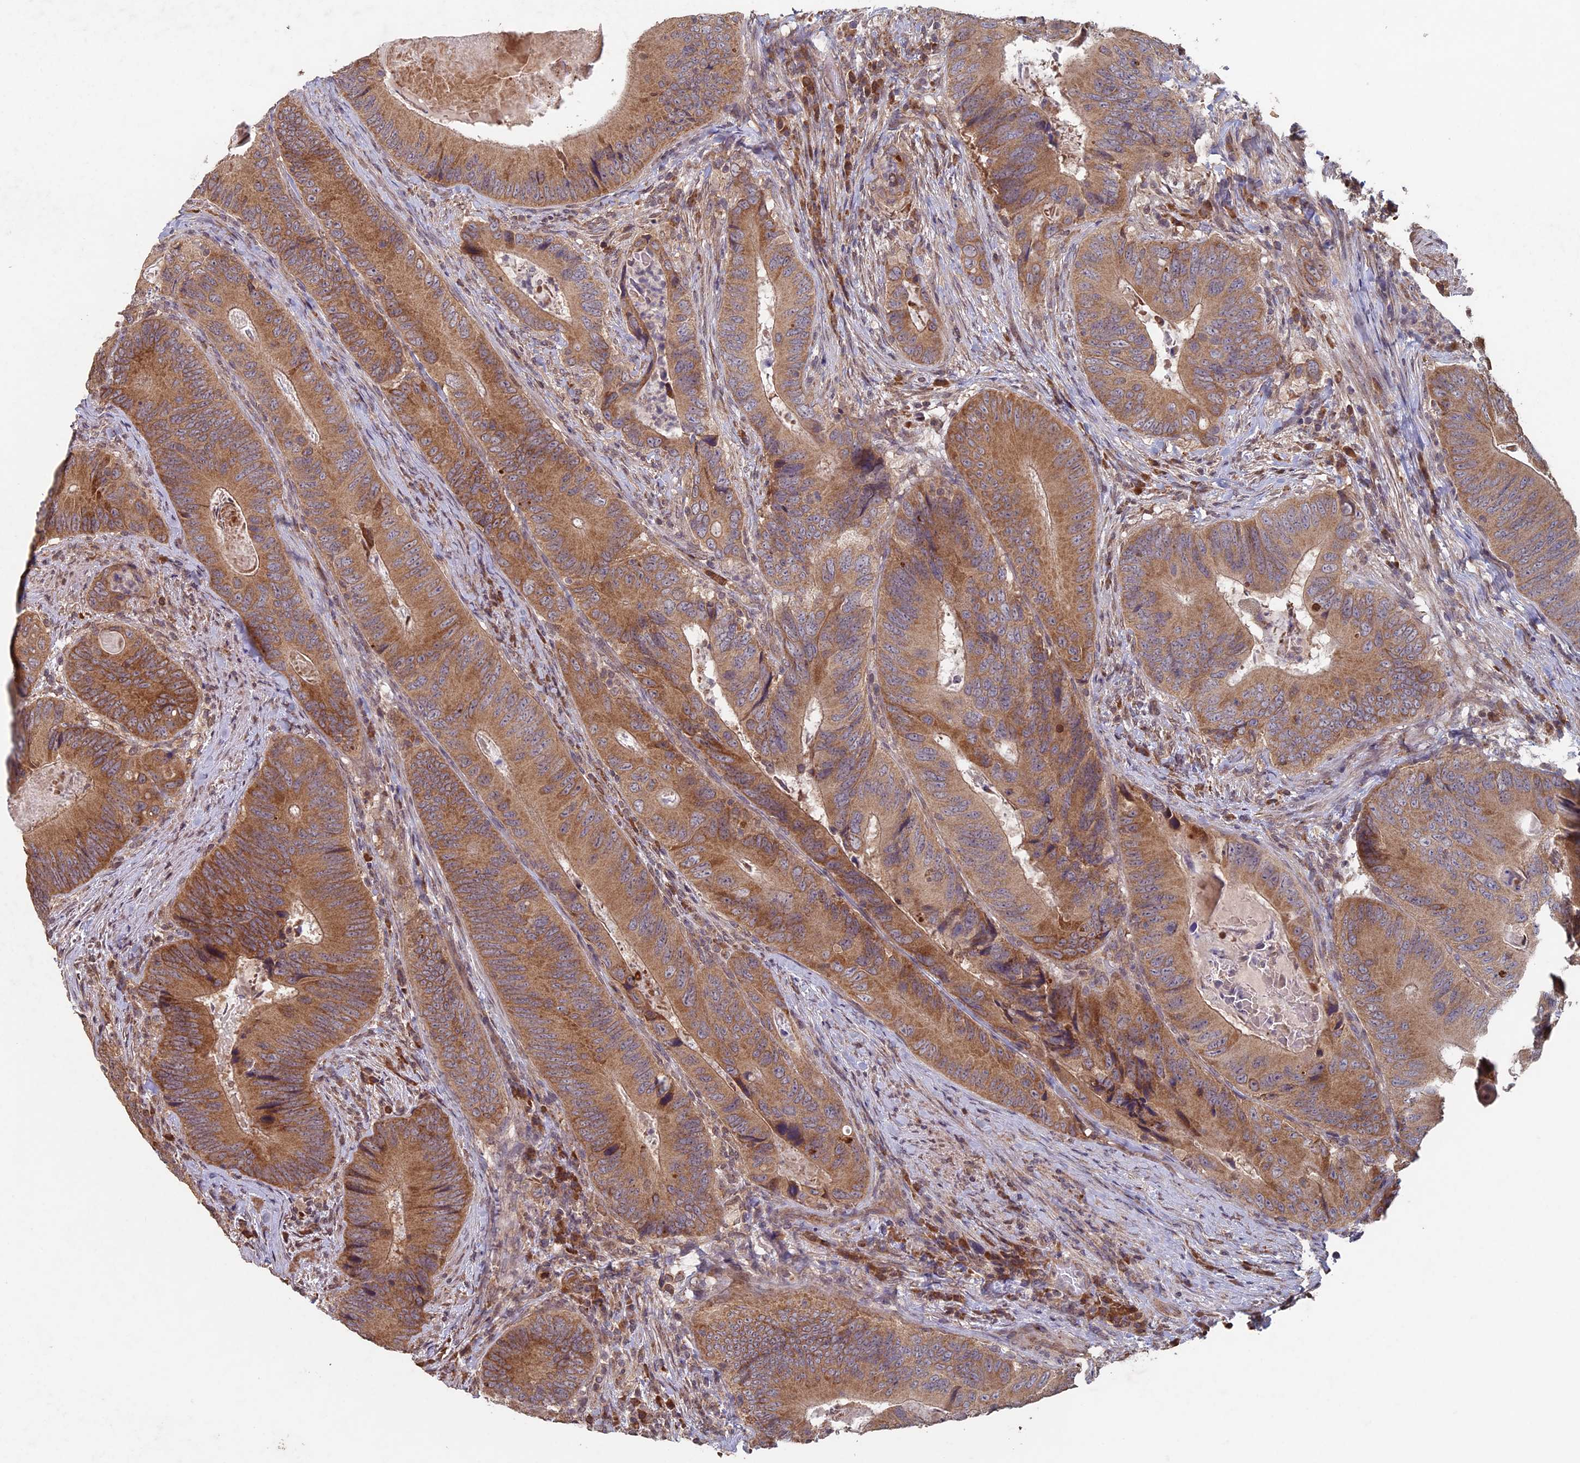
{"staining": {"intensity": "moderate", "quantity": ">75%", "location": "cytoplasmic/membranous"}, "tissue": "colorectal cancer", "cell_type": "Tumor cells", "image_type": "cancer", "snomed": [{"axis": "morphology", "description": "Adenocarcinoma, NOS"}, {"axis": "topography", "description": "Colon"}], "caption": "IHC (DAB) staining of human colorectal cancer (adenocarcinoma) reveals moderate cytoplasmic/membranous protein positivity in about >75% of tumor cells.", "gene": "RCCD1", "patient": {"sex": "male", "age": 84}}